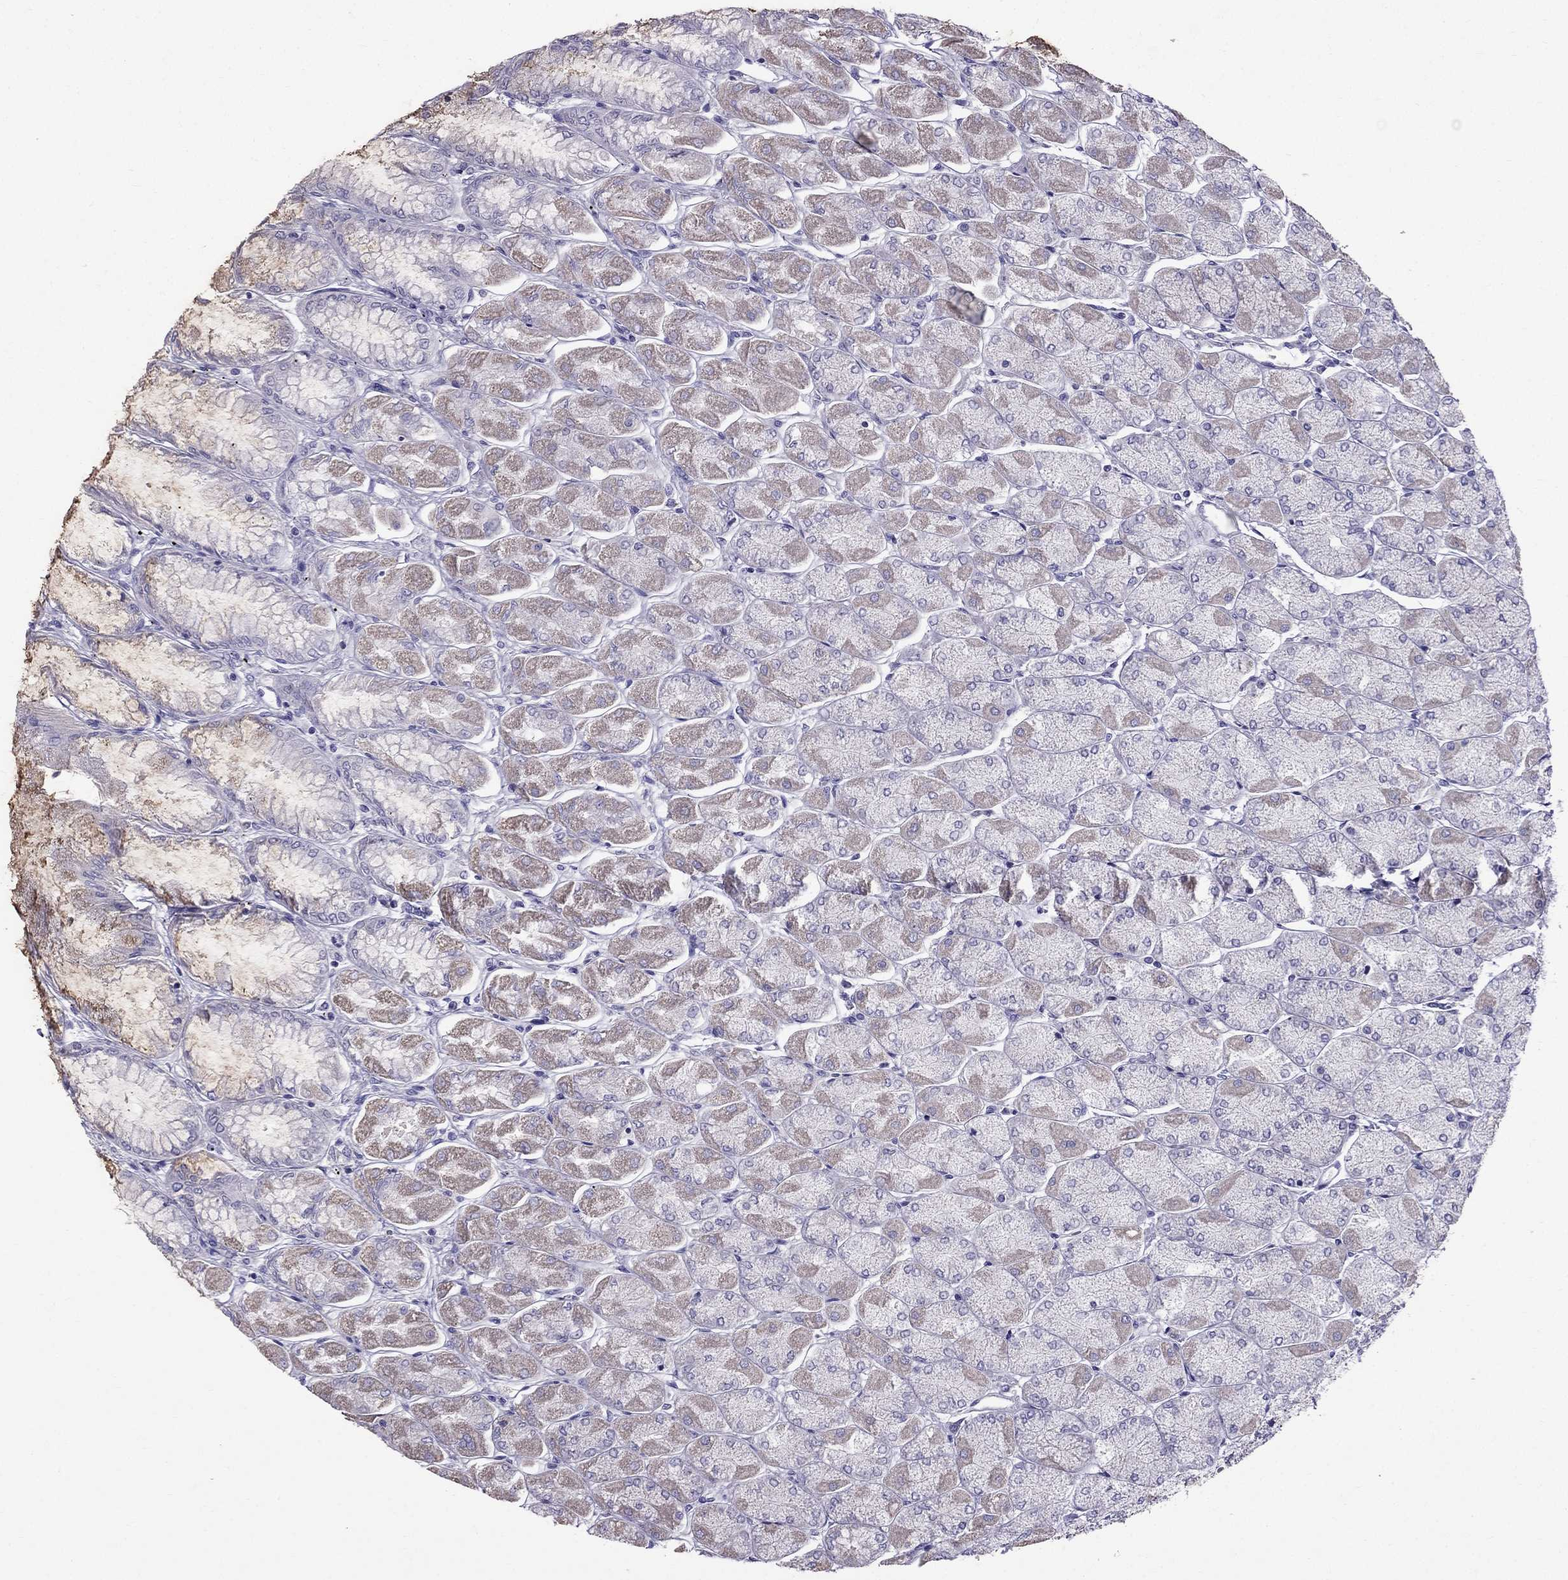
{"staining": {"intensity": "weak", "quantity": "<25%", "location": "cytoplasmic/membranous"}, "tissue": "stomach", "cell_type": "Glandular cells", "image_type": "normal", "snomed": [{"axis": "morphology", "description": "Normal tissue, NOS"}, {"axis": "topography", "description": "Stomach, upper"}], "caption": "High power microscopy photomicrograph of an IHC photomicrograph of unremarkable stomach, revealing no significant positivity in glandular cells. Brightfield microscopy of immunohistochemistry stained with DAB (brown) and hematoxylin (blue), captured at high magnification.", "gene": "AAK1", "patient": {"sex": "male", "age": 60}}